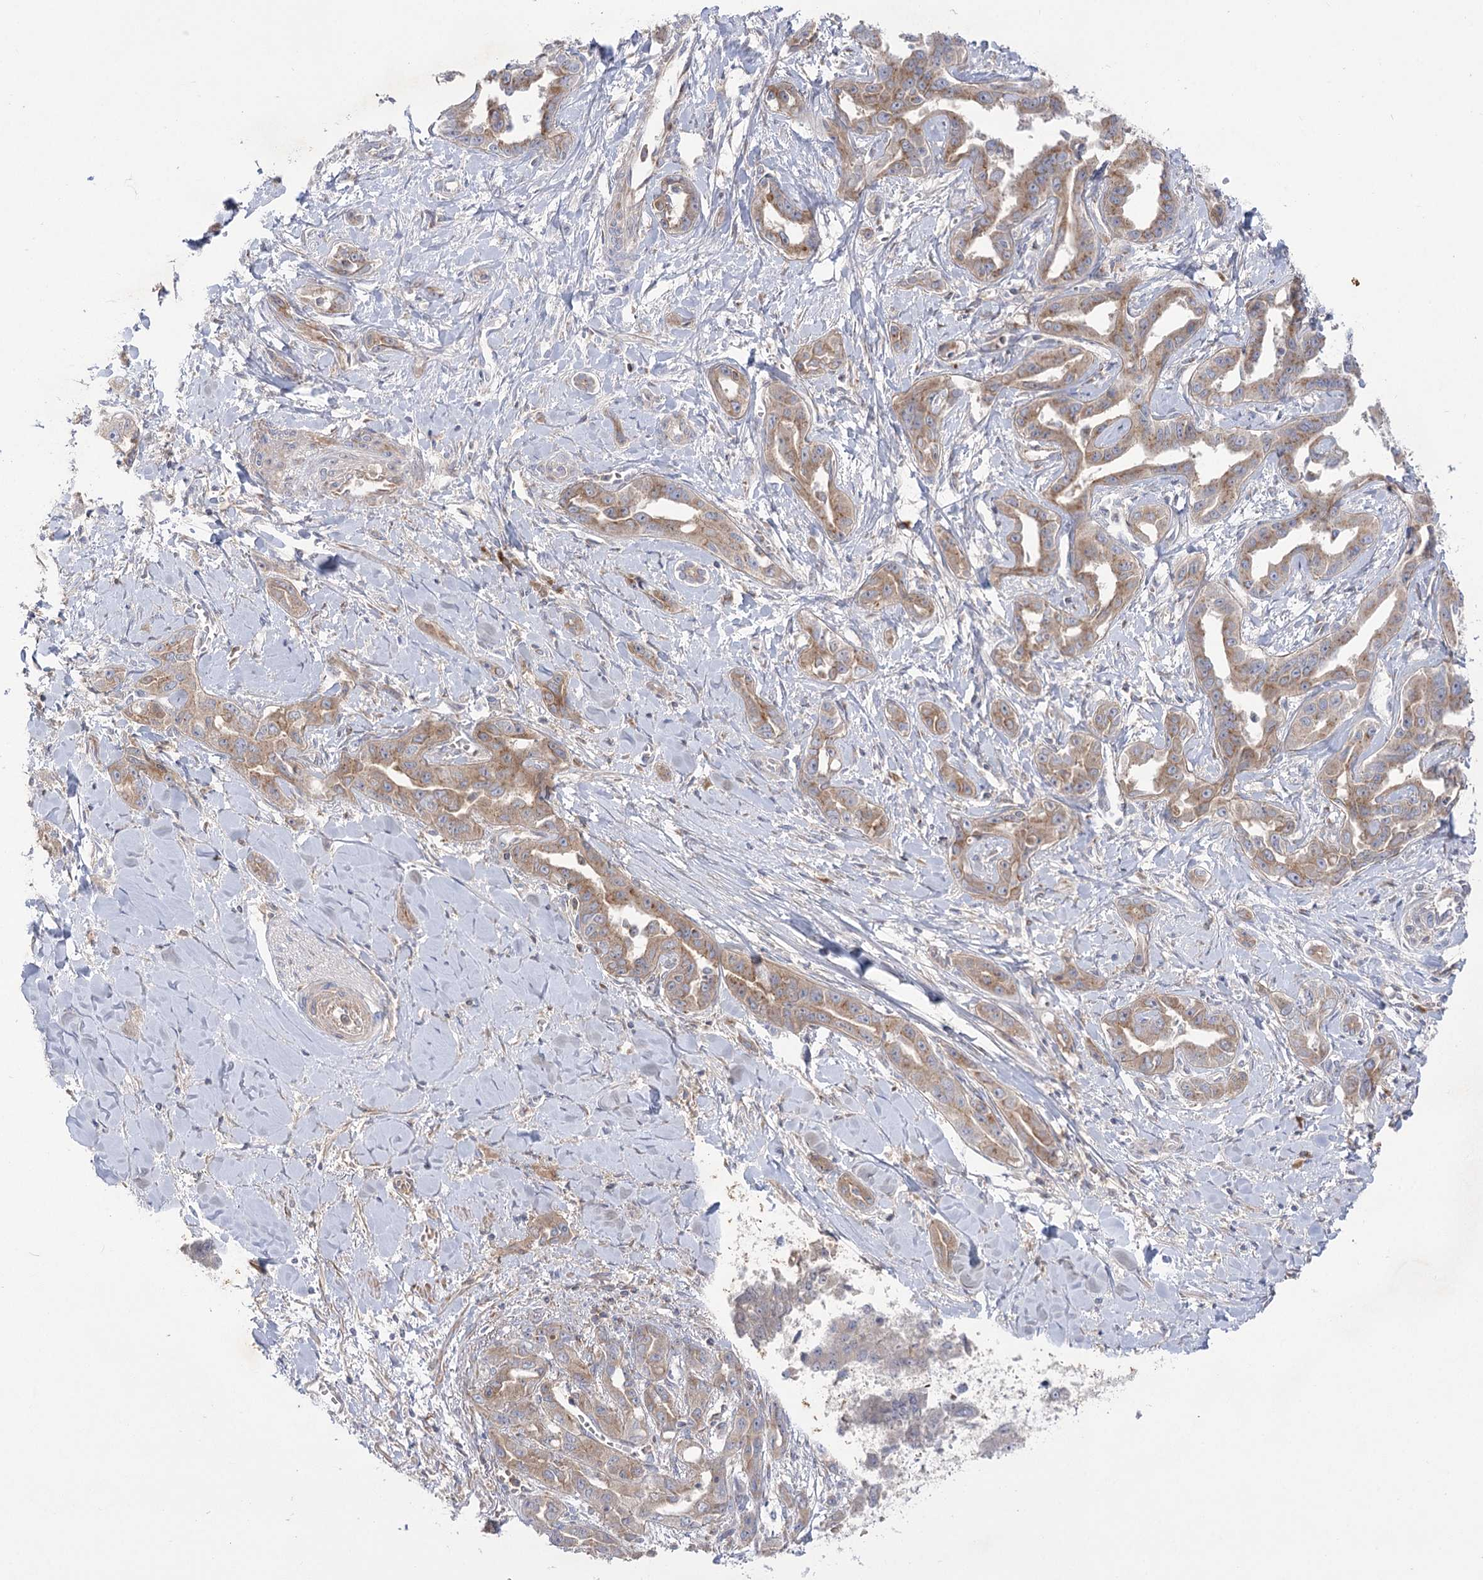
{"staining": {"intensity": "moderate", "quantity": ">75%", "location": "cytoplasmic/membranous"}, "tissue": "liver cancer", "cell_type": "Tumor cells", "image_type": "cancer", "snomed": [{"axis": "morphology", "description": "Cholangiocarcinoma"}, {"axis": "topography", "description": "Liver"}], "caption": "IHC image of human liver cholangiocarcinoma stained for a protein (brown), which shows medium levels of moderate cytoplasmic/membranous positivity in approximately >75% of tumor cells.", "gene": "GBF1", "patient": {"sex": "male", "age": 59}}